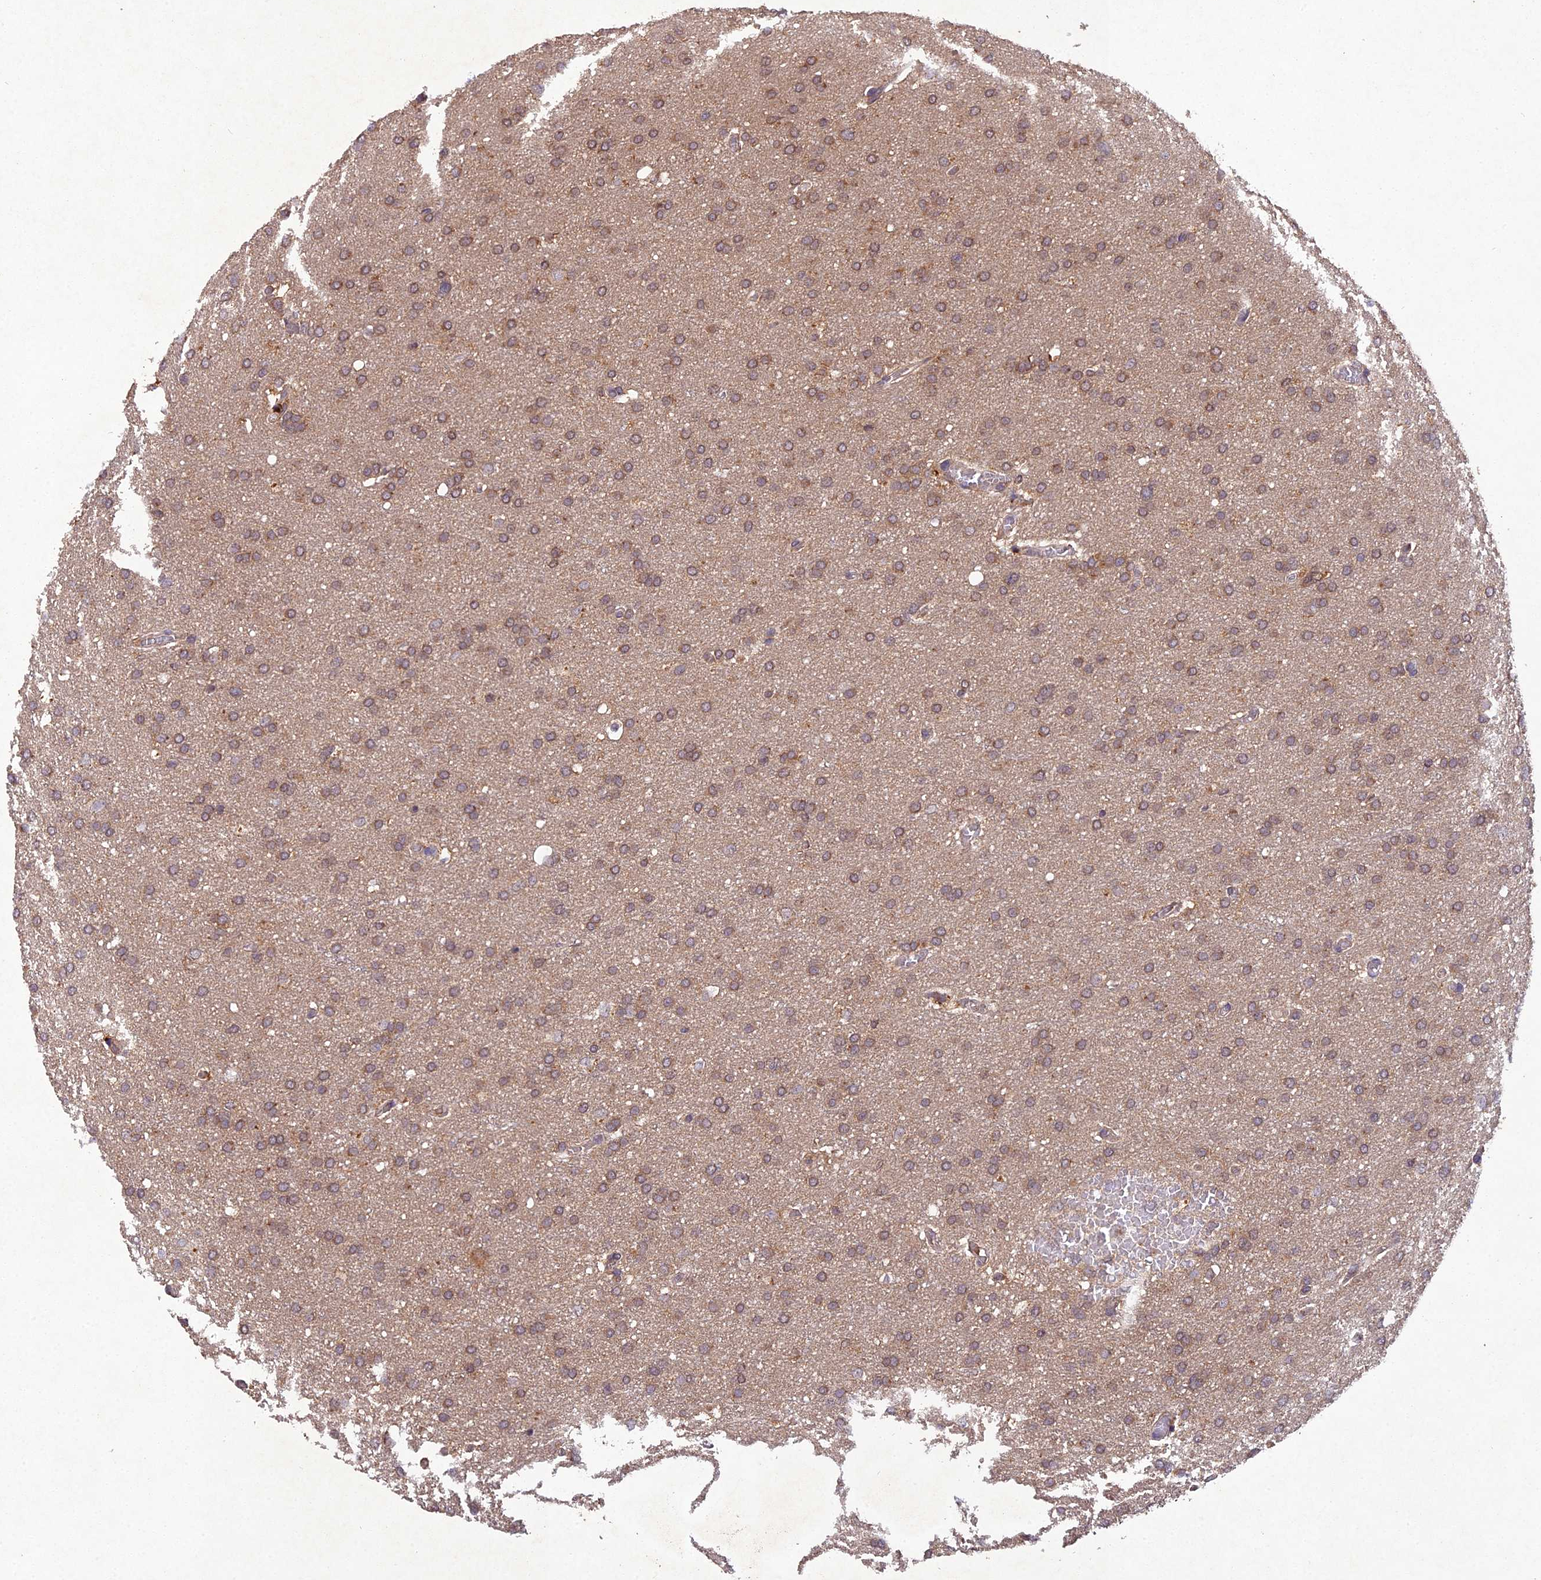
{"staining": {"intensity": "weak", "quantity": ">75%", "location": "cytoplasmic/membranous"}, "tissue": "glioma", "cell_type": "Tumor cells", "image_type": "cancer", "snomed": [{"axis": "morphology", "description": "Glioma, malignant, High grade"}, {"axis": "topography", "description": "Cerebral cortex"}], "caption": "Immunohistochemical staining of human glioma reveals low levels of weak cytoplasmic/membranous protein expression in approximately >75% of tumor cells.", "gene": "TMEM258", "patient": {"sex": "female", "age": 36}}